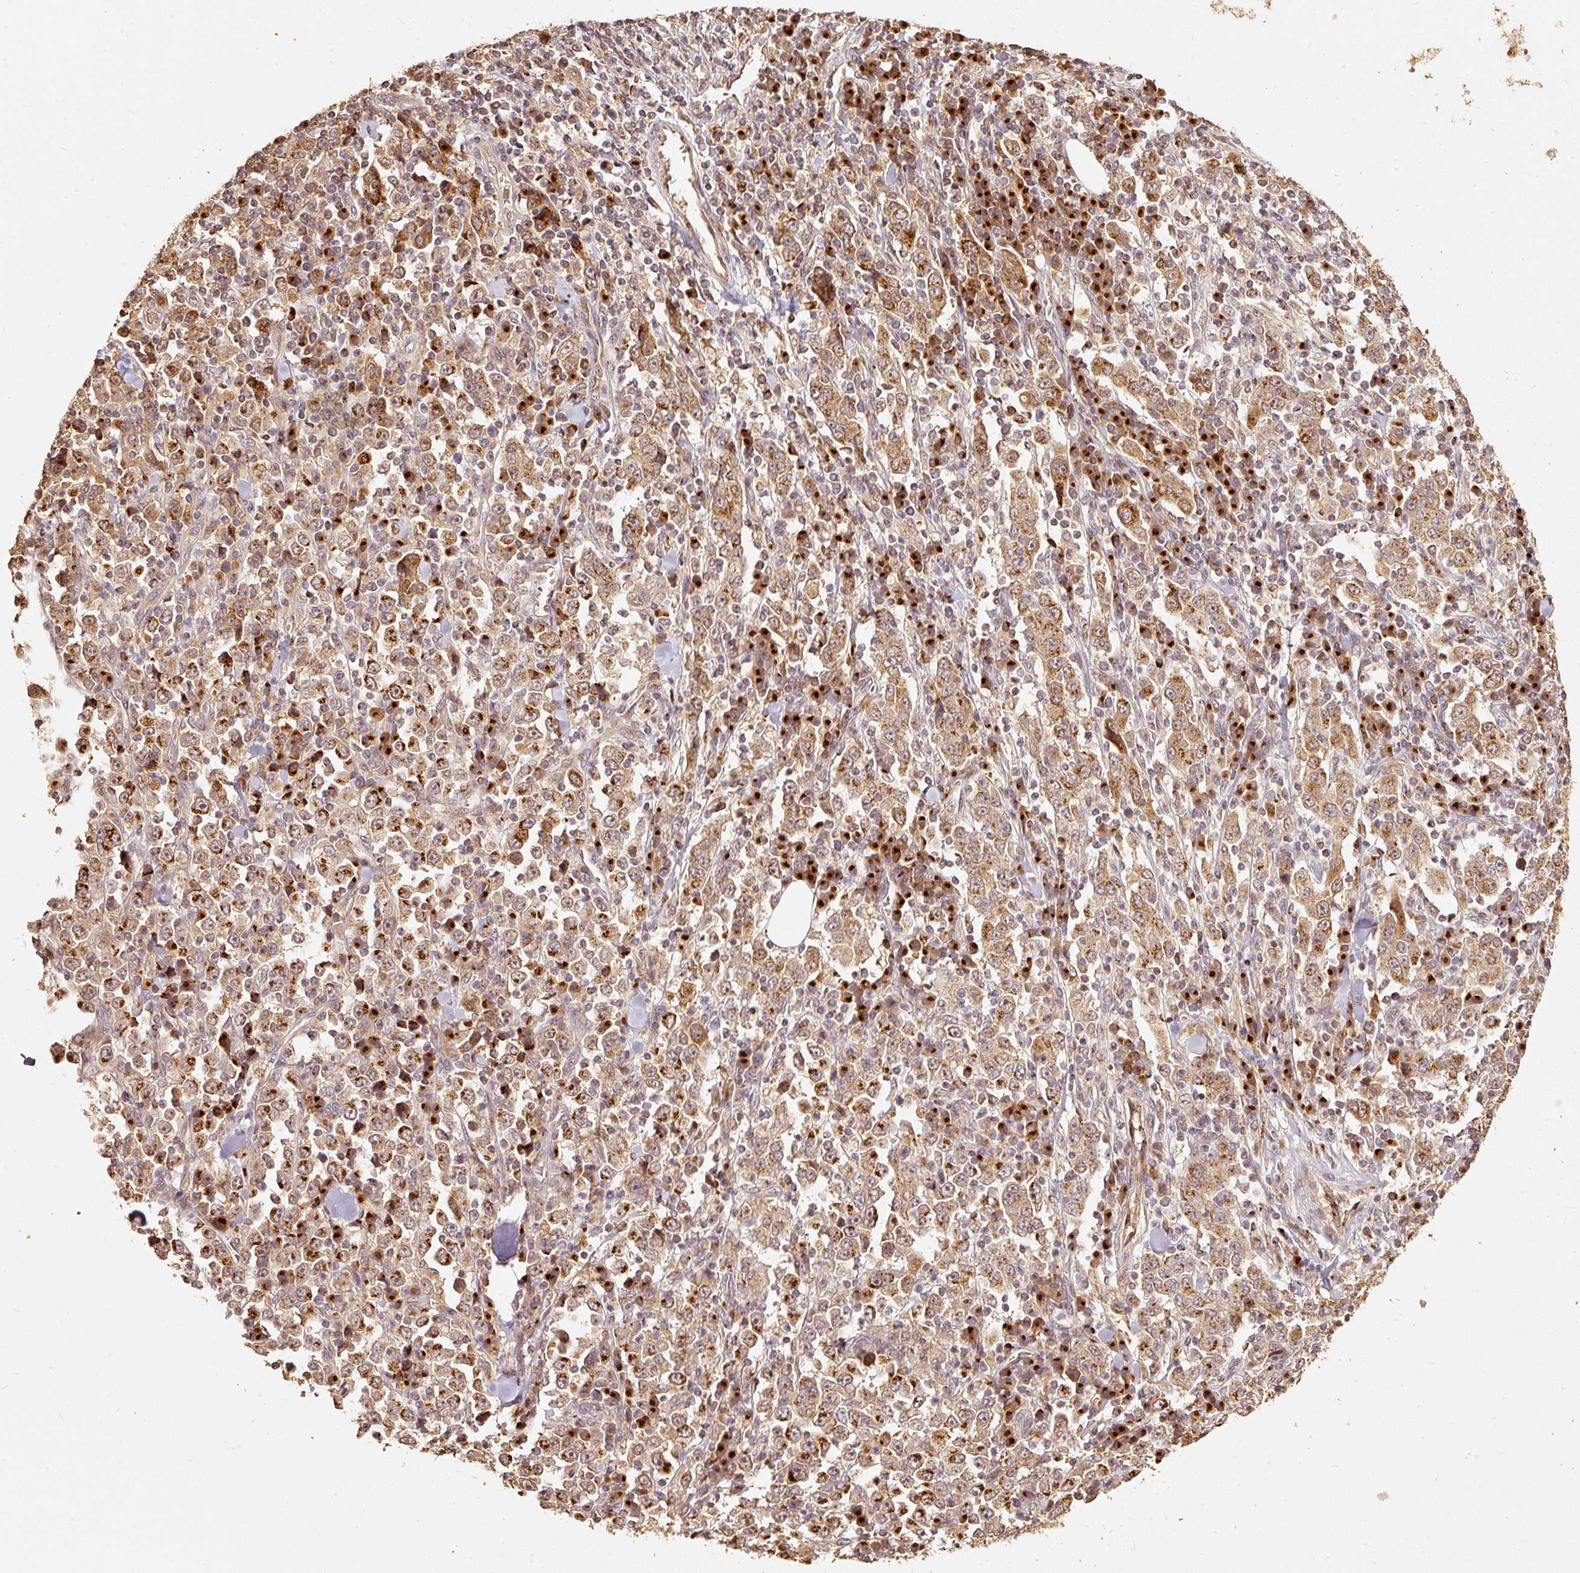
{"staining": {"intensity": "strong", "quantity": ">75%", "location": "cytoplasmic/membranous"}, "tissue": "stomach cancer", "cell_type": "Tumor cells", "image_type": "cancer", "snomed": [{"axis": "morphology", "description": "Normal tissue, NOS"}, {"axis": "morphology", "description": "Adenocarcinoma, NOS"}, {"axis": "topography", "description": "Stomach, upper"}, {"axis": "topography", "description": "Stomach"}], "caption": "Approximately >75% of tumor cells in stomach adenocarcinoma demonstrate strong cytoplasmic/membranous protein positivity as visualized by brown immunohistochemical staining.", "gene": "FUT8", "patient": {"sex": "male", "age": 59}}